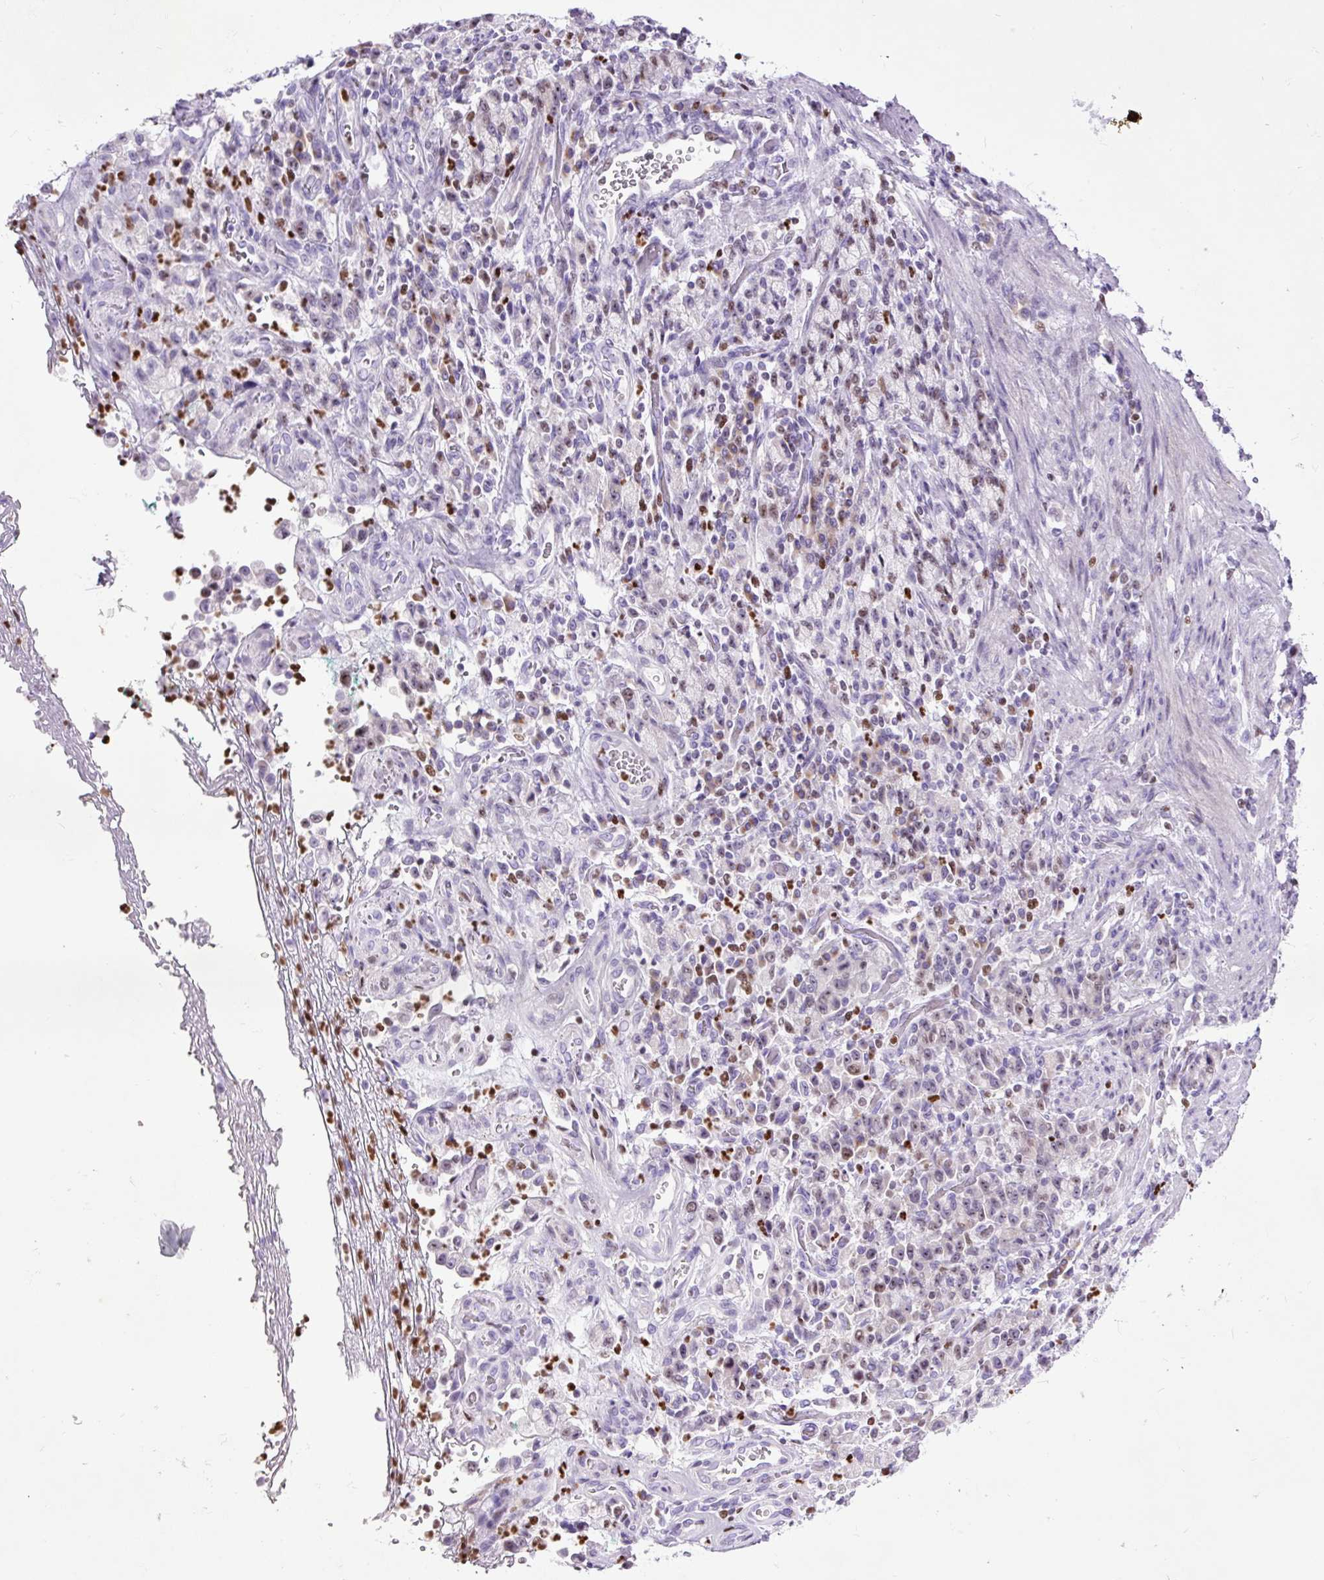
{"staining": {"intensity": "weak", "quantity": "25%-75%", "location": "nuclear"}, "tissue": "stomach cancer", "cell_type": "Tumor cells", "image_type": "cancer", "snomed": [{"axis": "morphology", "description": "Adenocarcinoma, NOS"}, {"axis": "topography", "description": "Stomach"}], "caption": "DAB (3,3'-diaminobenzidine) immunohistochemical staining of human adenocarcinoma (stomach) reveals weak nuclear protein positivity in approximately 25%-75% of tumor cells.", "gene": "SPC24", "patient": {"sex": "male", "age": 77}}